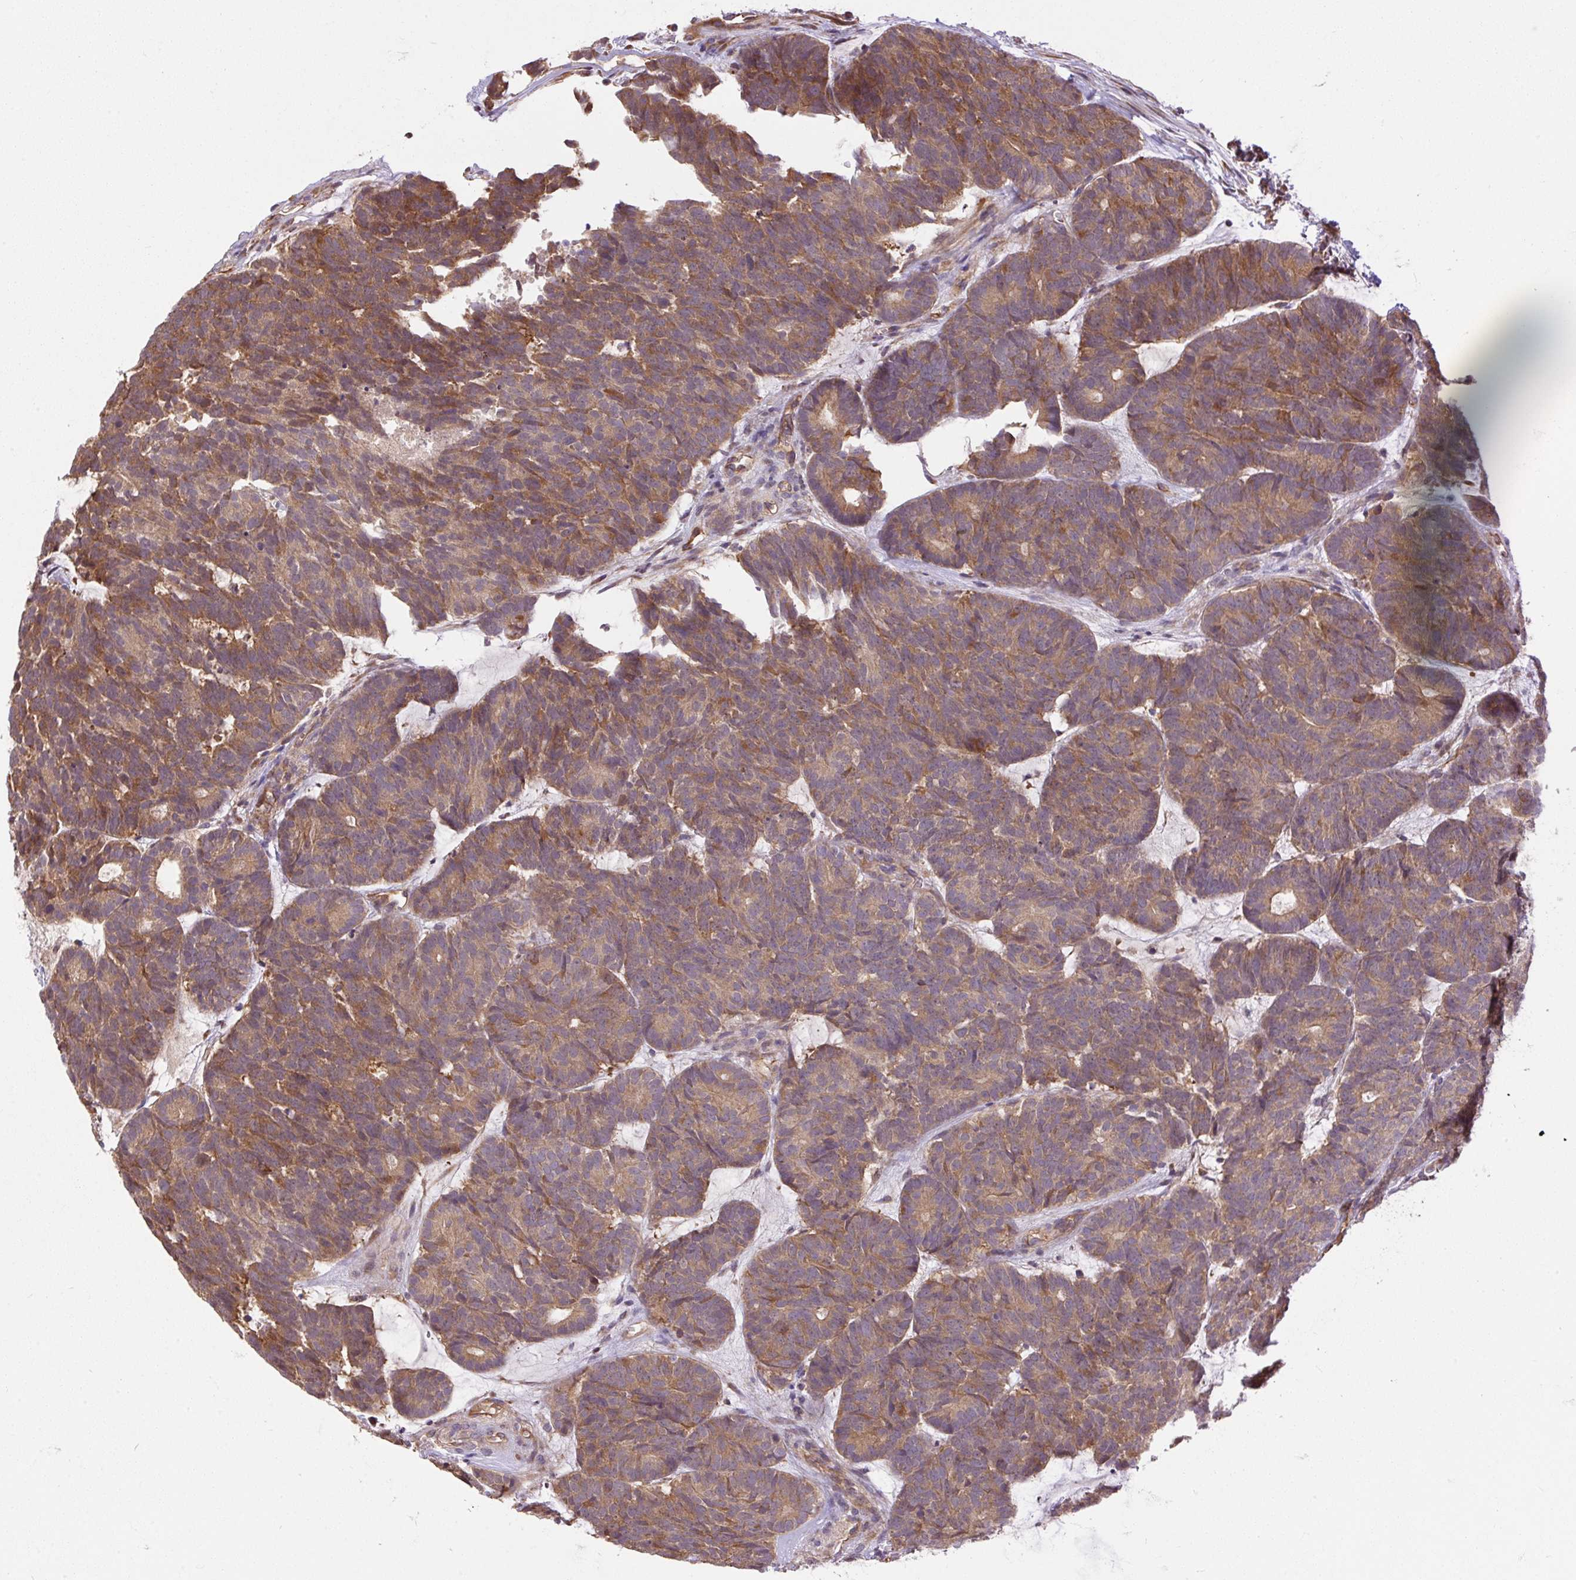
{"staining": {"intensity": "moderate", "quantity": ">75%", "location": "cytoplasmic/membranous"}, "tissue": "head and neck cancer", "cell_type": "Tumor cells", "image_type": "cancer", "snomed": [{"axis": "morphology", "description": "Adenocarcinoma, NOS"}, {"axis": "topography", "description": "Head-Neck"}], "caption": "Brown immunohistochemical staining in human head and neck adenocarcinoma exhibits moderate cytoplasmic/membranous staining in approximately >75% of tumor cells. (DAB IHC, brown staining for protein, blue staining for nuclei).", "gene": "PPME1", "patient": {"sex": "female", "age": 81}}